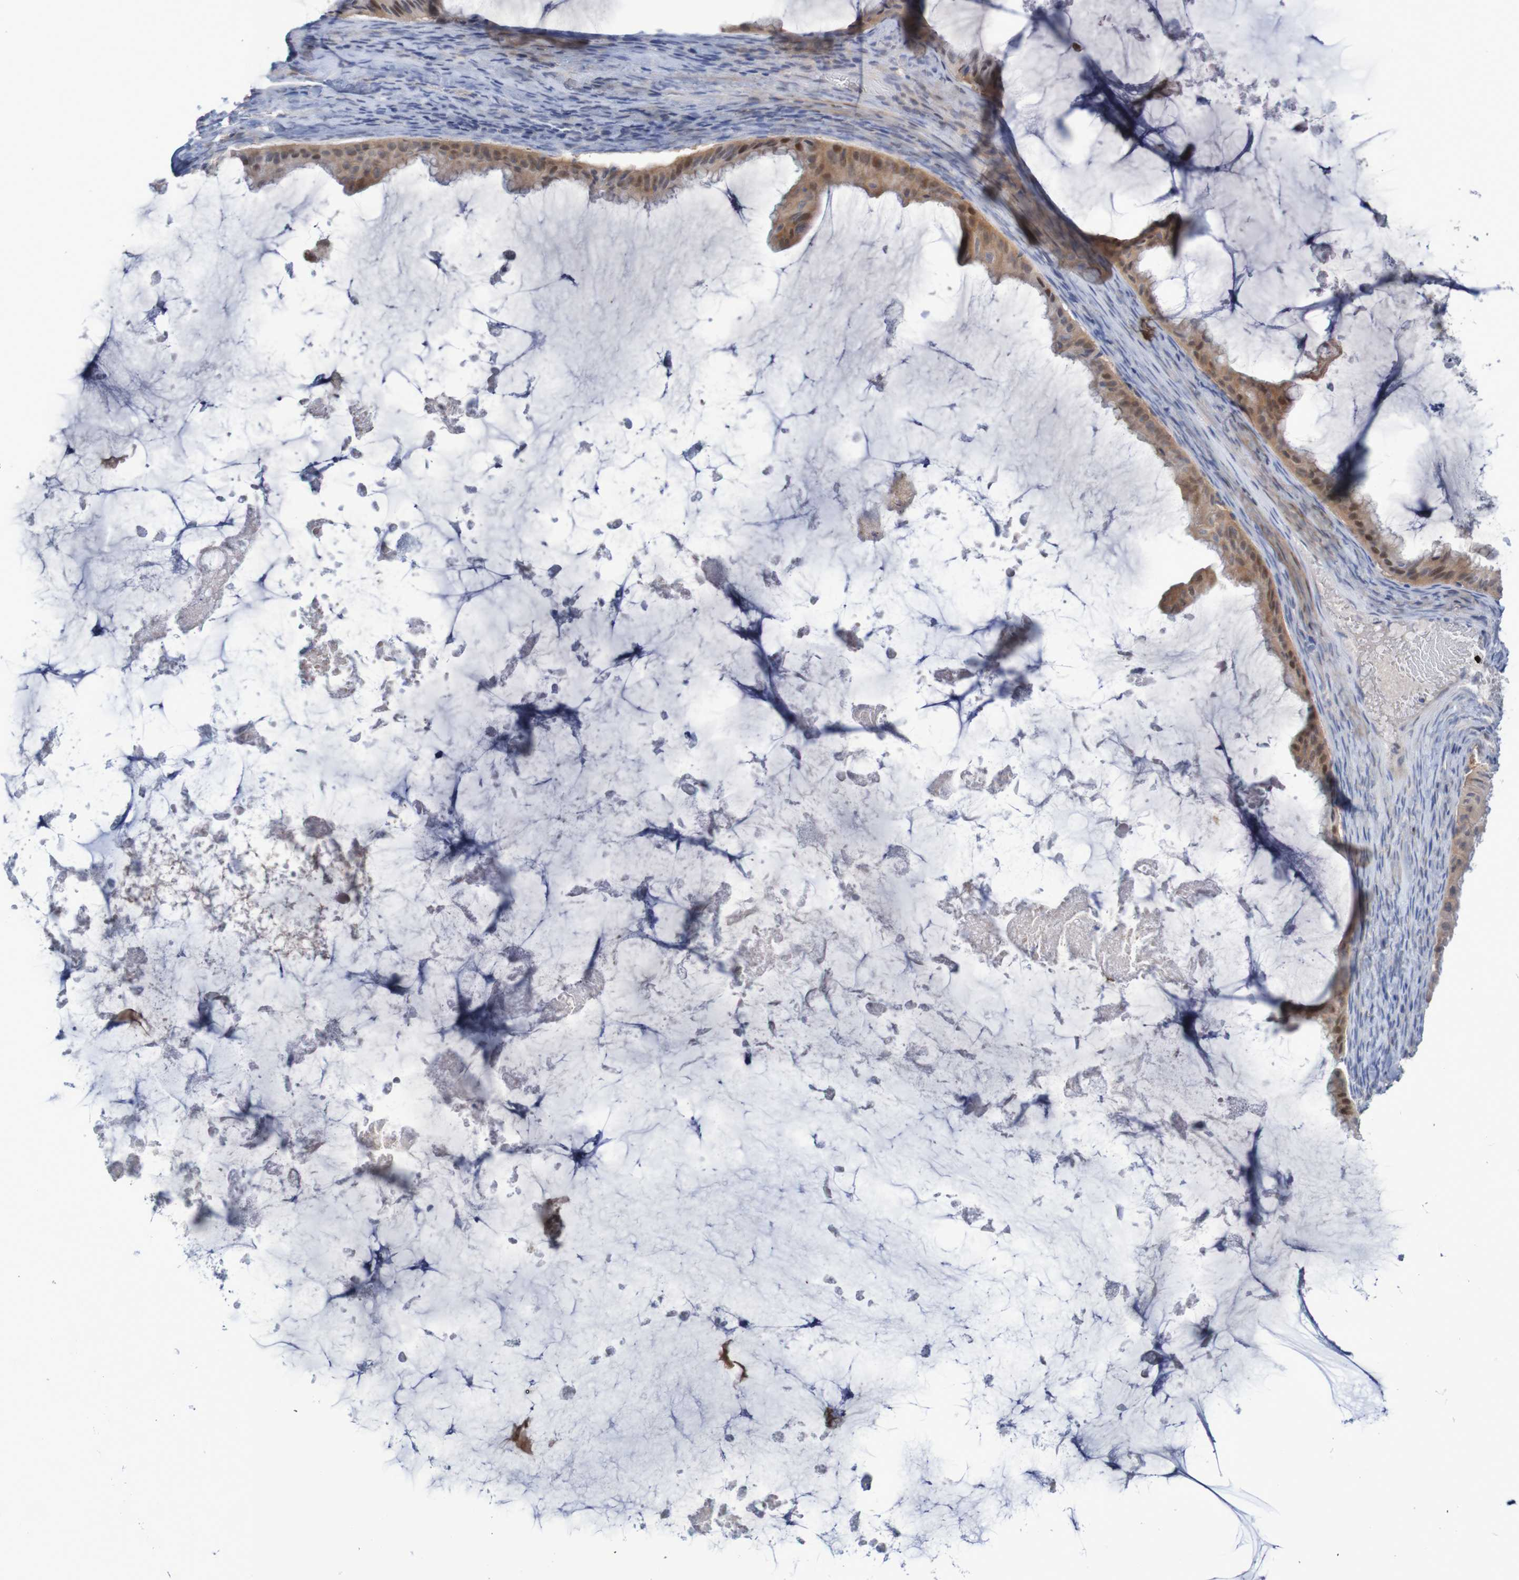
{"staining": {"intensity": "moderate", "quantity": ">75%", "location": "cytoplasmic/membranous,nuclear"}, "tissue": "ovarian cancer", "cell_type": "Tumor cells", "image_type": "cancer", "snomed": [{"axis": "morphology", "description": "Cystadenocarcinoma, mucinous, NOS"}, {"axis": "topography", "description": "Ovary"}], "caption": "Ovarian cancer tissue reveals moderate cytoplasmic/membranous and nuclear expression in about >75% of tumor cells", "gene": "FBP2", "patient": {"sex": "female", "age": 61}}